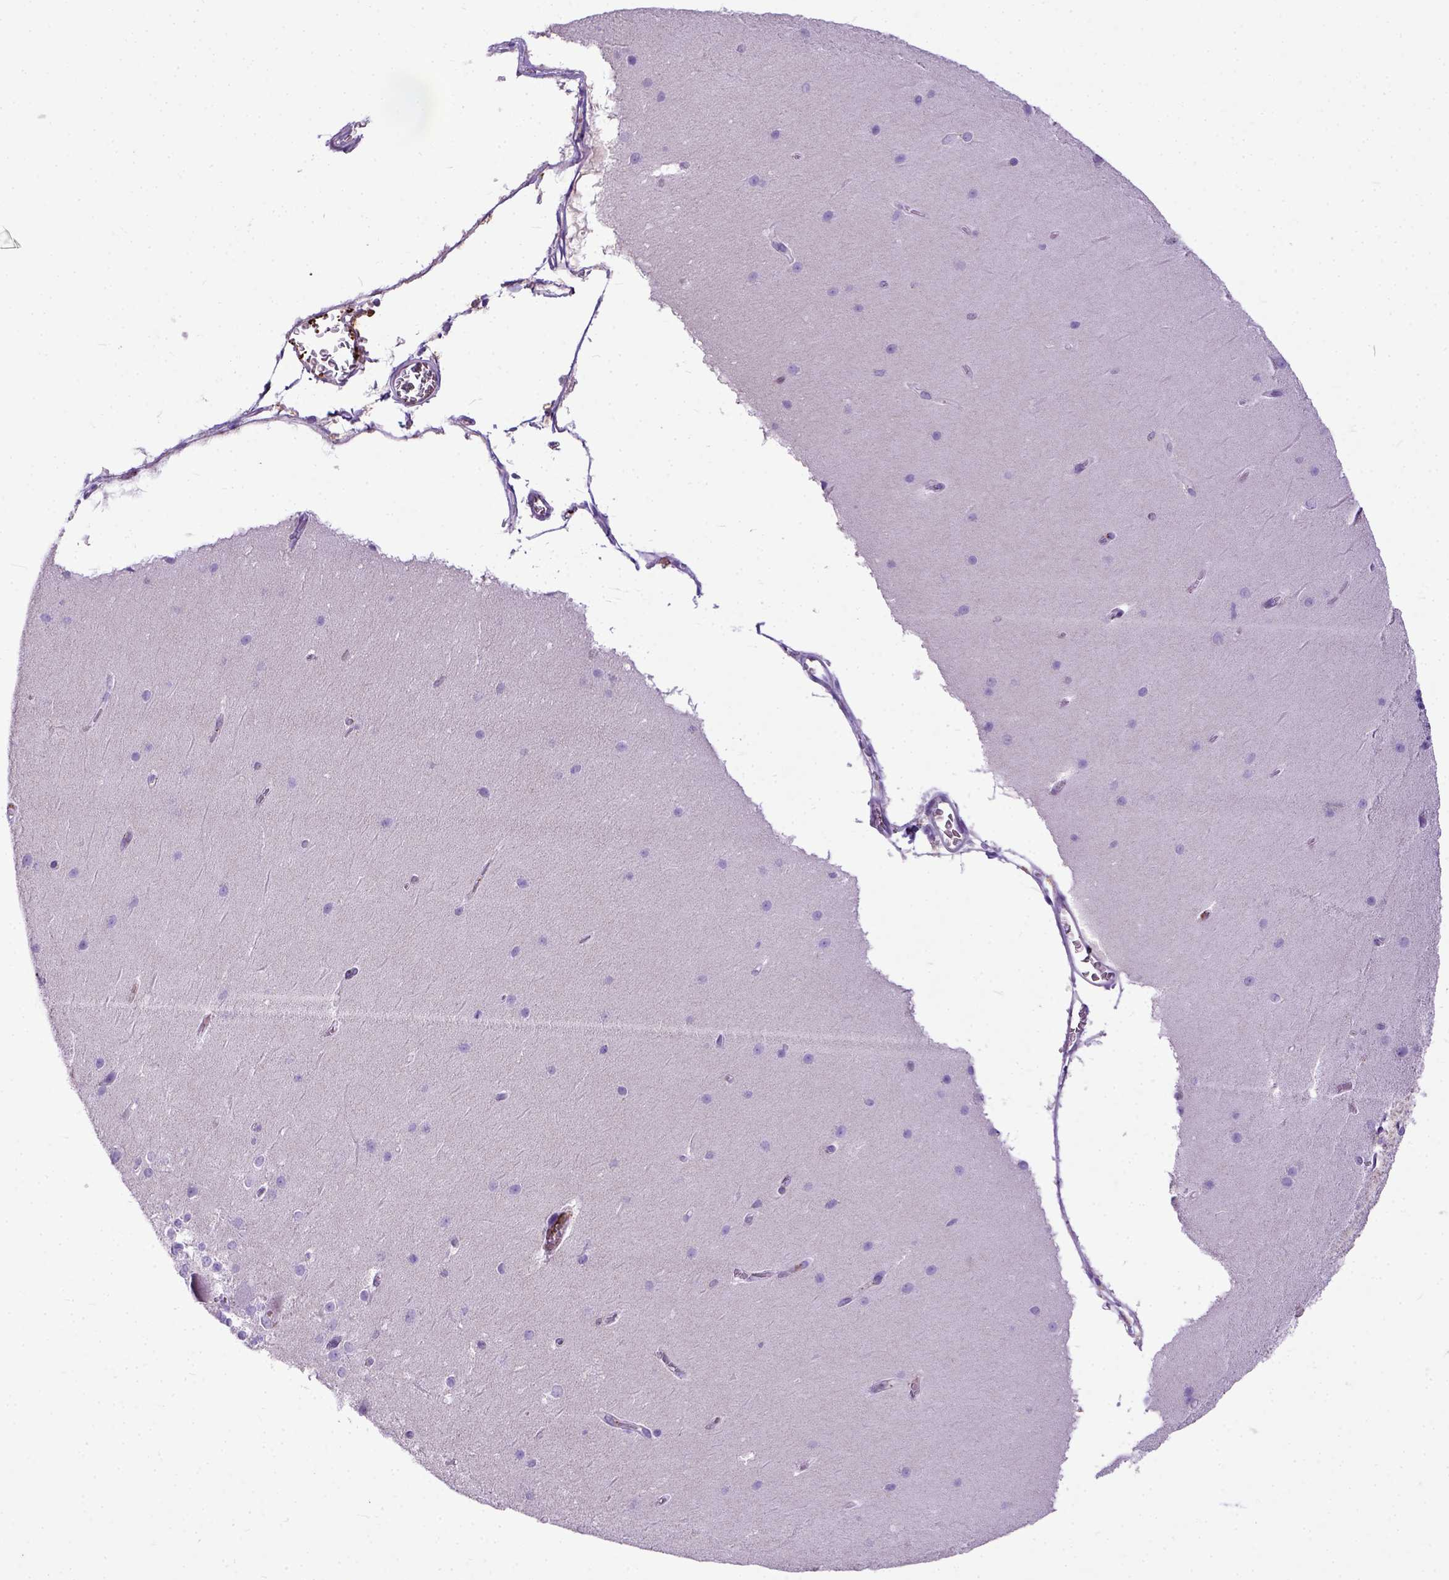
{"staining": {"intensity": "negative", "quantity": "none", "location": "none"}, "tissue": "cerebellum", "cell_type": "Cells in granular layer", "image_type": "normal", "snomed": [{"axis": "morphology", "description": "Normal tissue, NOS"}, {"axis": "topography", "description": "Cerebellum"}], "caption": "High power microscopy micrograph of an immunohistochemistry histopathology image of normal cerebellum, revealing no significant staining in cells in granular layer.", "gene": "ADAMTS8", "patient": {"sex": "female", "age": 19}}